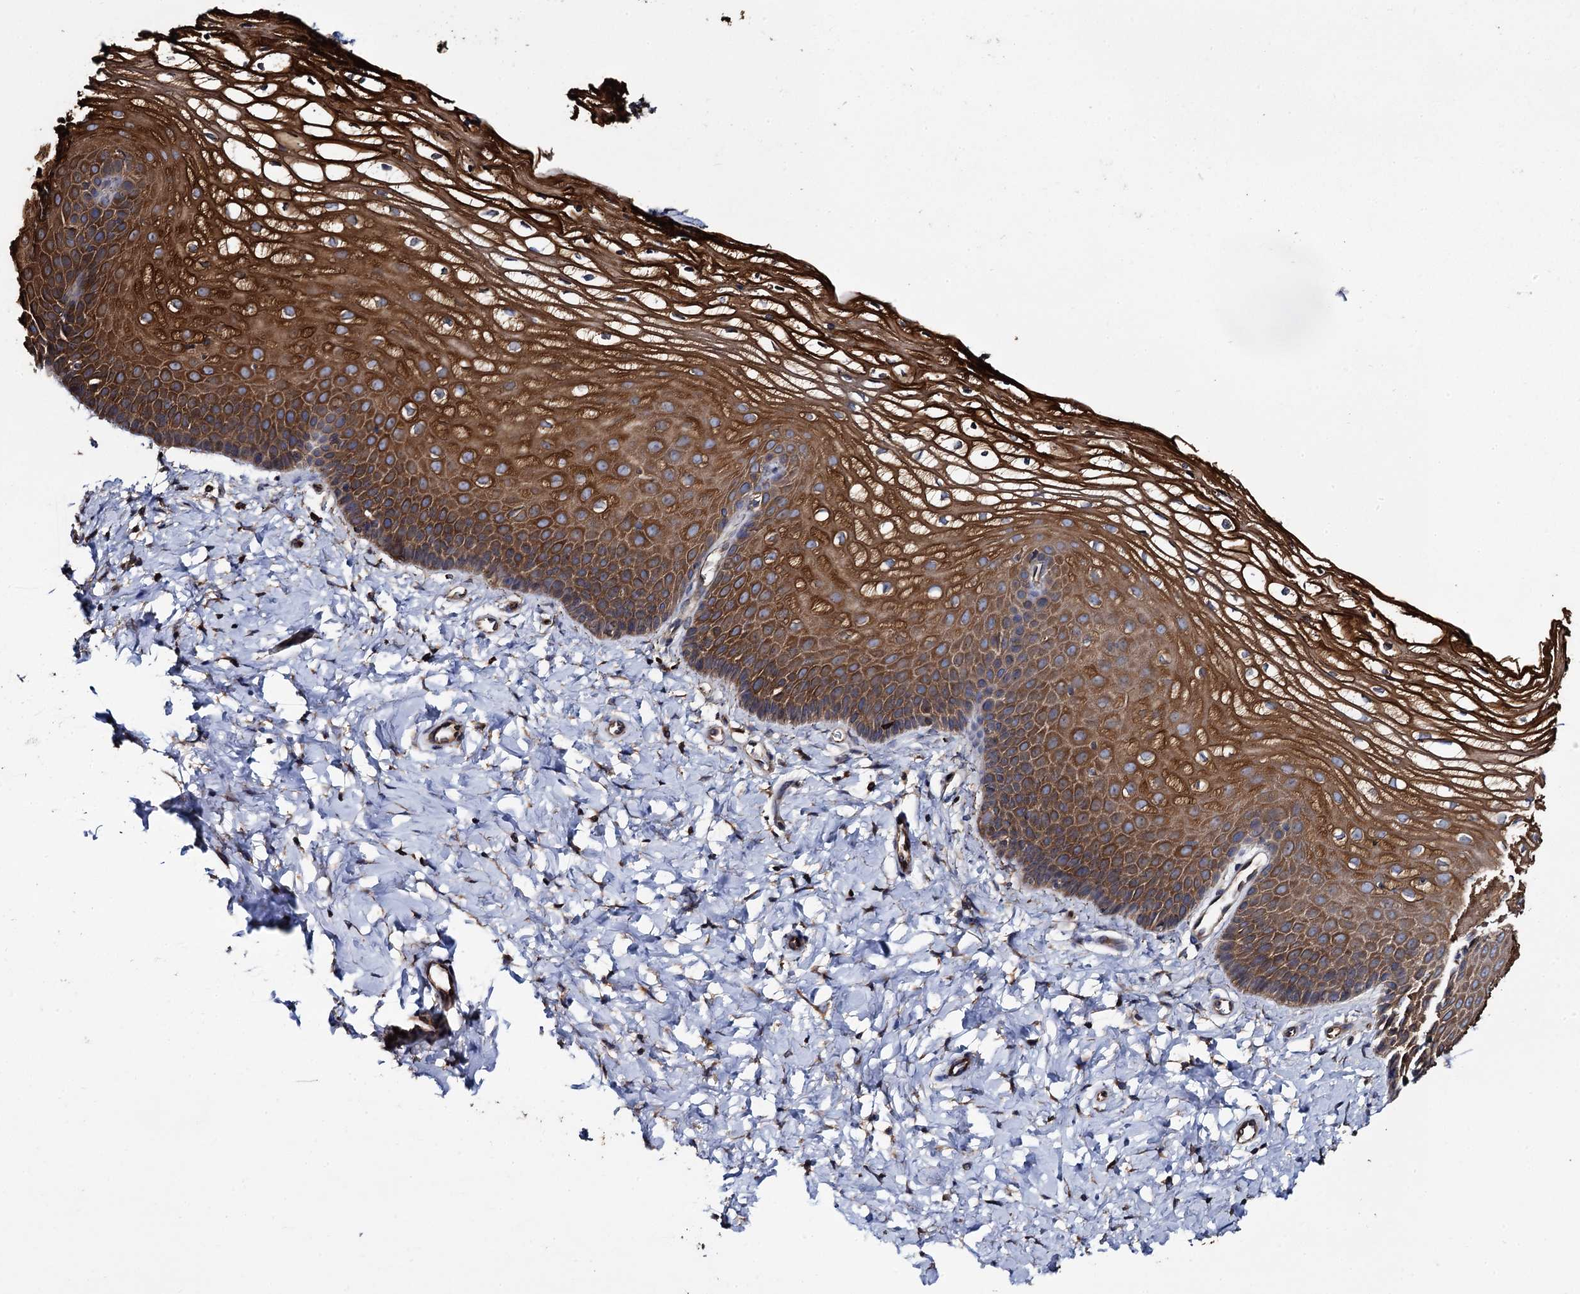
{"staining": {"intensity": "strong", "quantity": ">75%", "location": "cytoplasmic/membranous"}, "tissue": "vagina", "cell_type": "Squamous epithelial cells", "image_type": "normal", "snomed": [{"axis": "morphology", "description": "Normal tissue, NOS"}, {"axis": "topography", "description": "Vagina"}, {"axis": "topography", "description": "Cervix"}], "caption": "Vagina stained with a brown dye shows strong cytoplasmic/membranous positive positivity in approximately >75% of squamous epithelial cells.", "gene": "TTC23", "patient": {"sex": "female", "age": 40}}